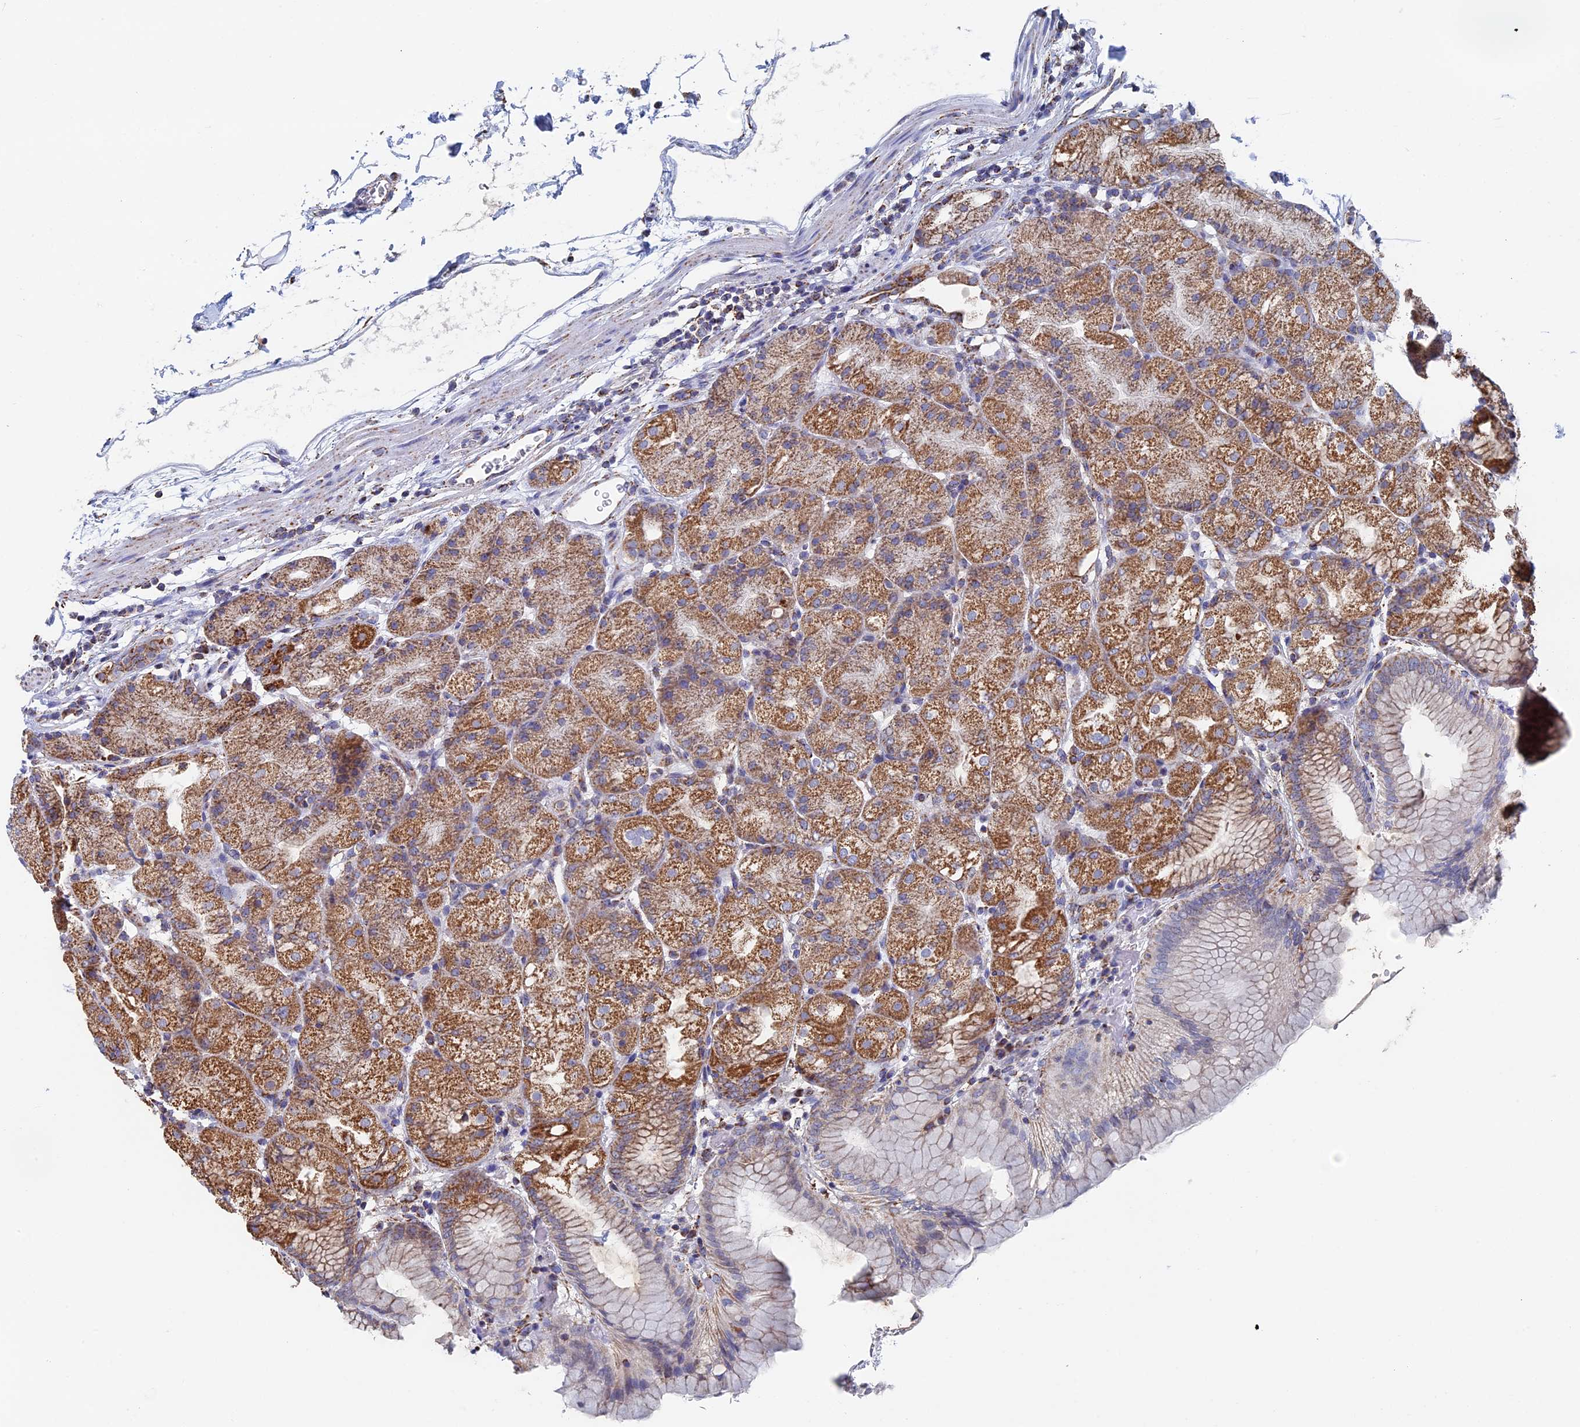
{"staining": {"intensity": "strong", "quantity": ">75%", "location": "cytoplasmic/membranous"}, "tissue": "stomach", "cell_type": "Glandular cells", "image_type": "normal", "snomed": [{"axis": "morphology", "description": "Normal tissue, NOS"}, {"axis": "topography", "description": "Stomach, upper"}, {"axis": "topography", "description": "Stomach, lower"}], "caption": "Immunohistochemistry histopathology image of unremarkable stomach: stomach stained using IHC shows high levels of strong protein expression localized specifically in the cytoplasmic/membranous of glandular cells, appearing as a cytoplasmic/membranous brown color.", "gene": "SEC24D", "patient": {"sex": "male", "age": 62}}